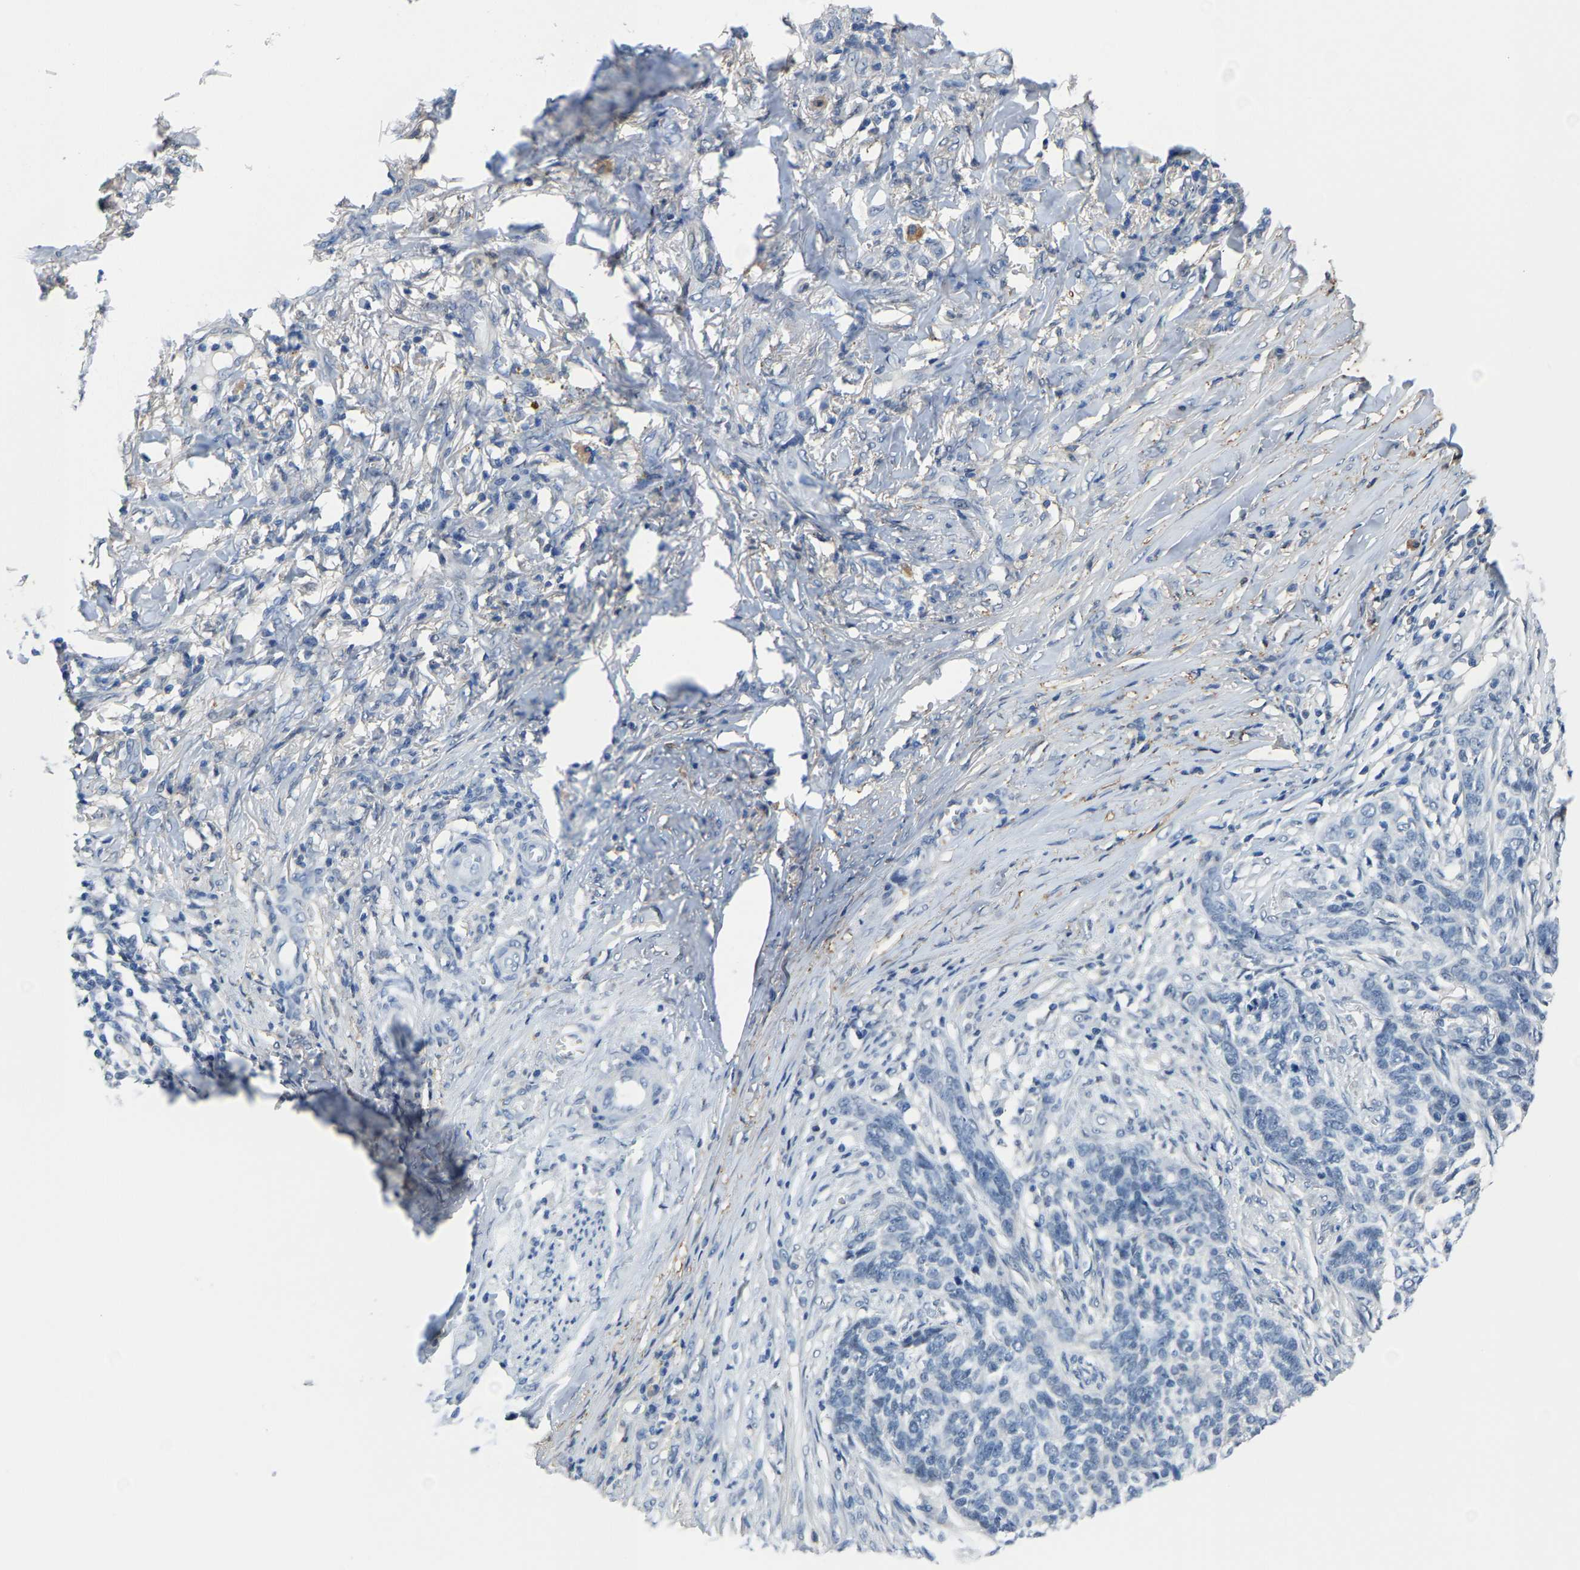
{"staining": {"intensity": "negative", "quantity": "none", "location": "none"}, "tissue": "skin cancer", "cell_type": "Tumor cells", "image_type": "cancer", "snomed": [{"axis": "morphology", "description": "Basal cell carcinoma"}, {"axis": "topography", "description": "Skin"}], "caption": "DAB immunohistochemical staining of skin cancer (basal cell carcinoma) shows no significant staining in tumor cells.", "gene": "SSH3", "patient": {"sex": "male", "age": 85}}